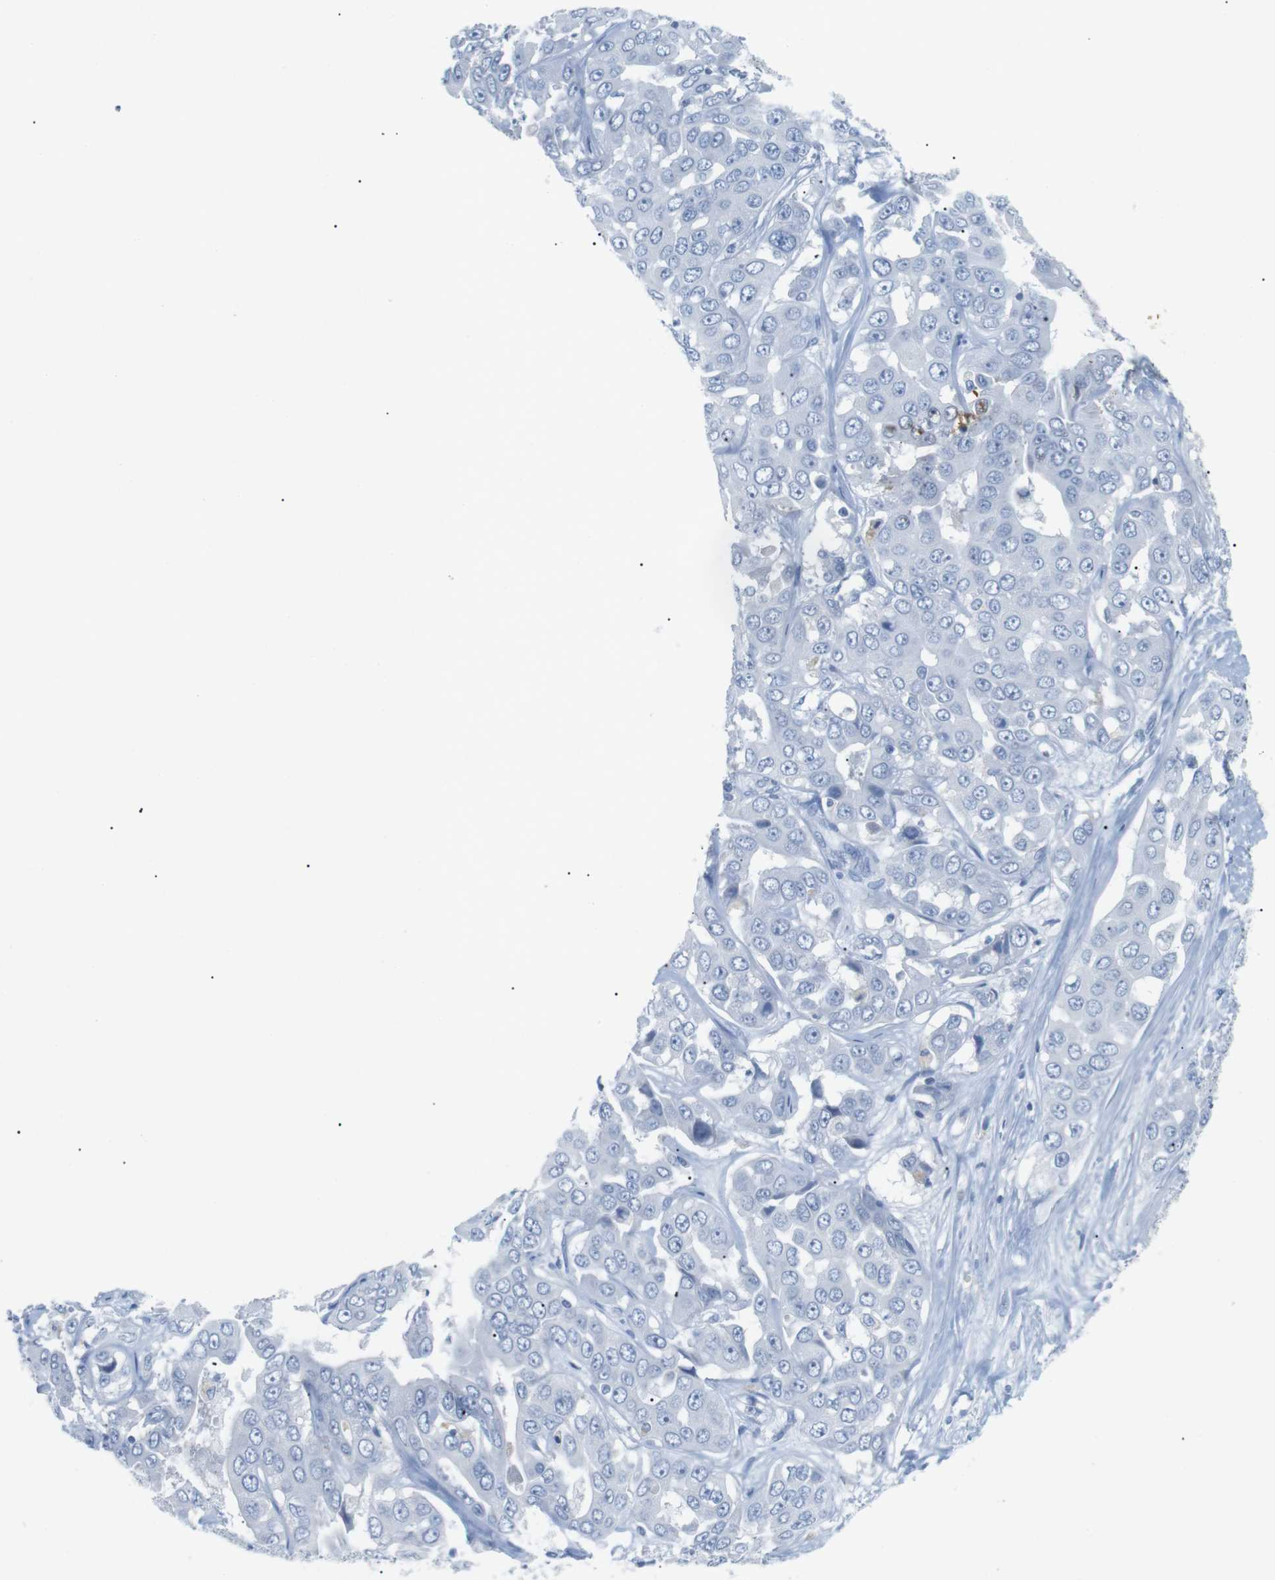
{"staining": {"intensity": "negative", "quantity": "none", "location": "none"}, "tissue": "liver cancer", "cell_type": "Tumor cells", "image_type": "cancer", "snomed": [{"axis": "morphology", "description": "Cholangiocarcinoma"}, {"axis": "topography", "description": "Liver"}], "caption": "An immunohistochemistry photomicrograph of liver cancer (cholangiocarcinoma) is shown. There is no staining in tumor cells of liver cancer (cholangiocarcinoma). Brightfield microscopy of IHC stained with DAB (3,3'-diaminobenzidine) (brown) and hematoxylin (blue), captured at high magnification.", "gene": "HBG2", "patient": {"sex": "female", "age": 52}}